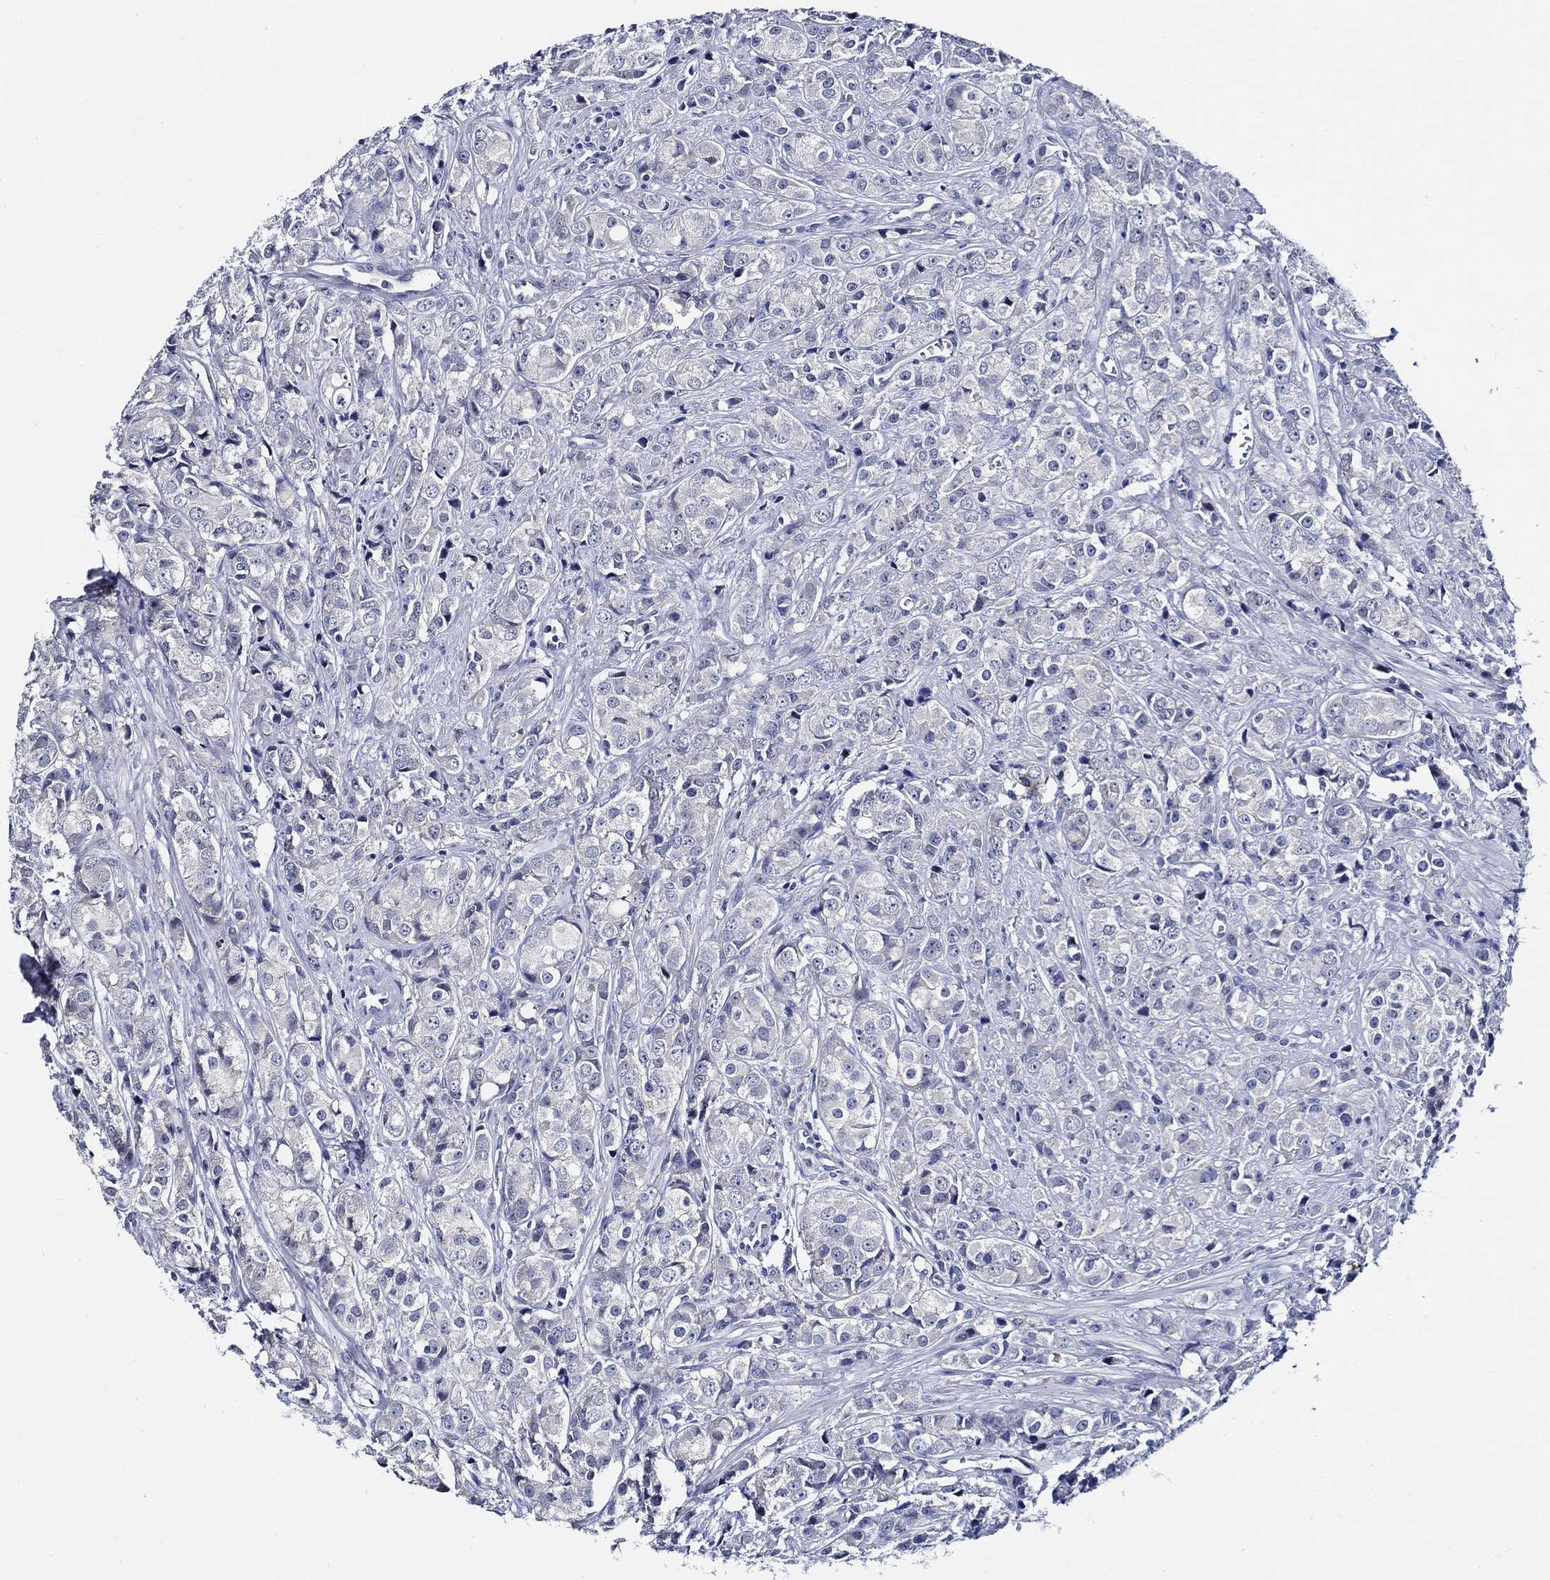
{"staining": {"intensity": "negative", "quantity": "none", "location": "none"}, "tissue": "prostate cancer", "cell_type": "Tumor cells", "image_type": "cancer", "snomed": [{"axis": "morphology", "description": "Adenocarcinoma, Medium grade"}, {"axis": "topography", "description": "Prostate"}], "caption": "An IHC histopathology image of medium-grade adenocarcinoma (prostate) is shown. There is no staining in tumor cells of medium-grade adenocarcinoma (prostate).", "gene": "C8orf48", "patient": {"sex": "male", "age": 74}}